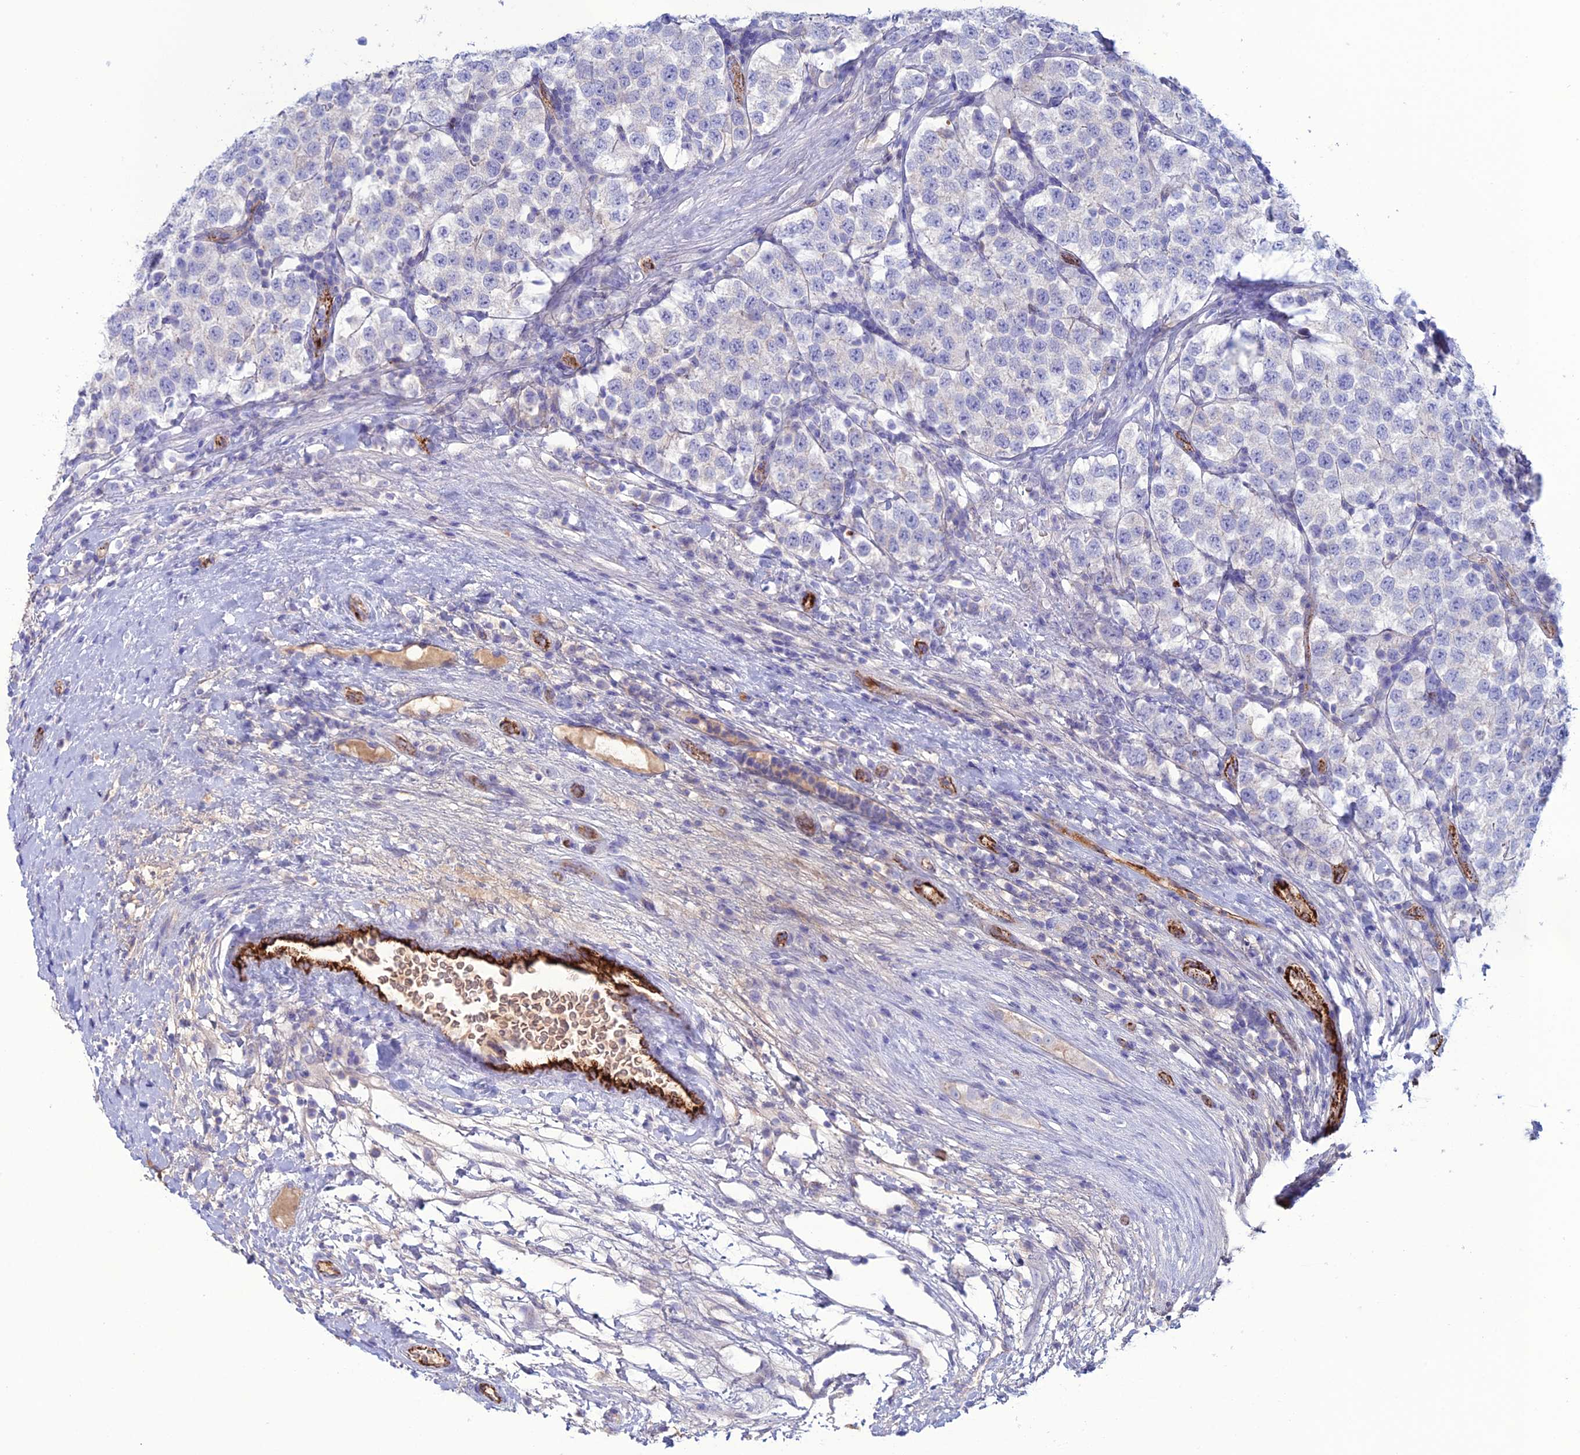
{"staining": {"intensity": "negative", "quantity": "none", "location": "none"}, "tissue": "testis cancer", "cell_type": "Tumor cells", "image_type": "cancer", "snomed": [{"axis": "morphology", "description": "Seminoma, NOS"}, {"axis": "topography", "description": "Testis"}], "caption": "Micrograph shows no significant protein expression in tumor cells of seminoma (testis). (DAB IHC, high magnification).", "gene": "CDC42EP5", "patient": {"sex": "male", "age": 34}}